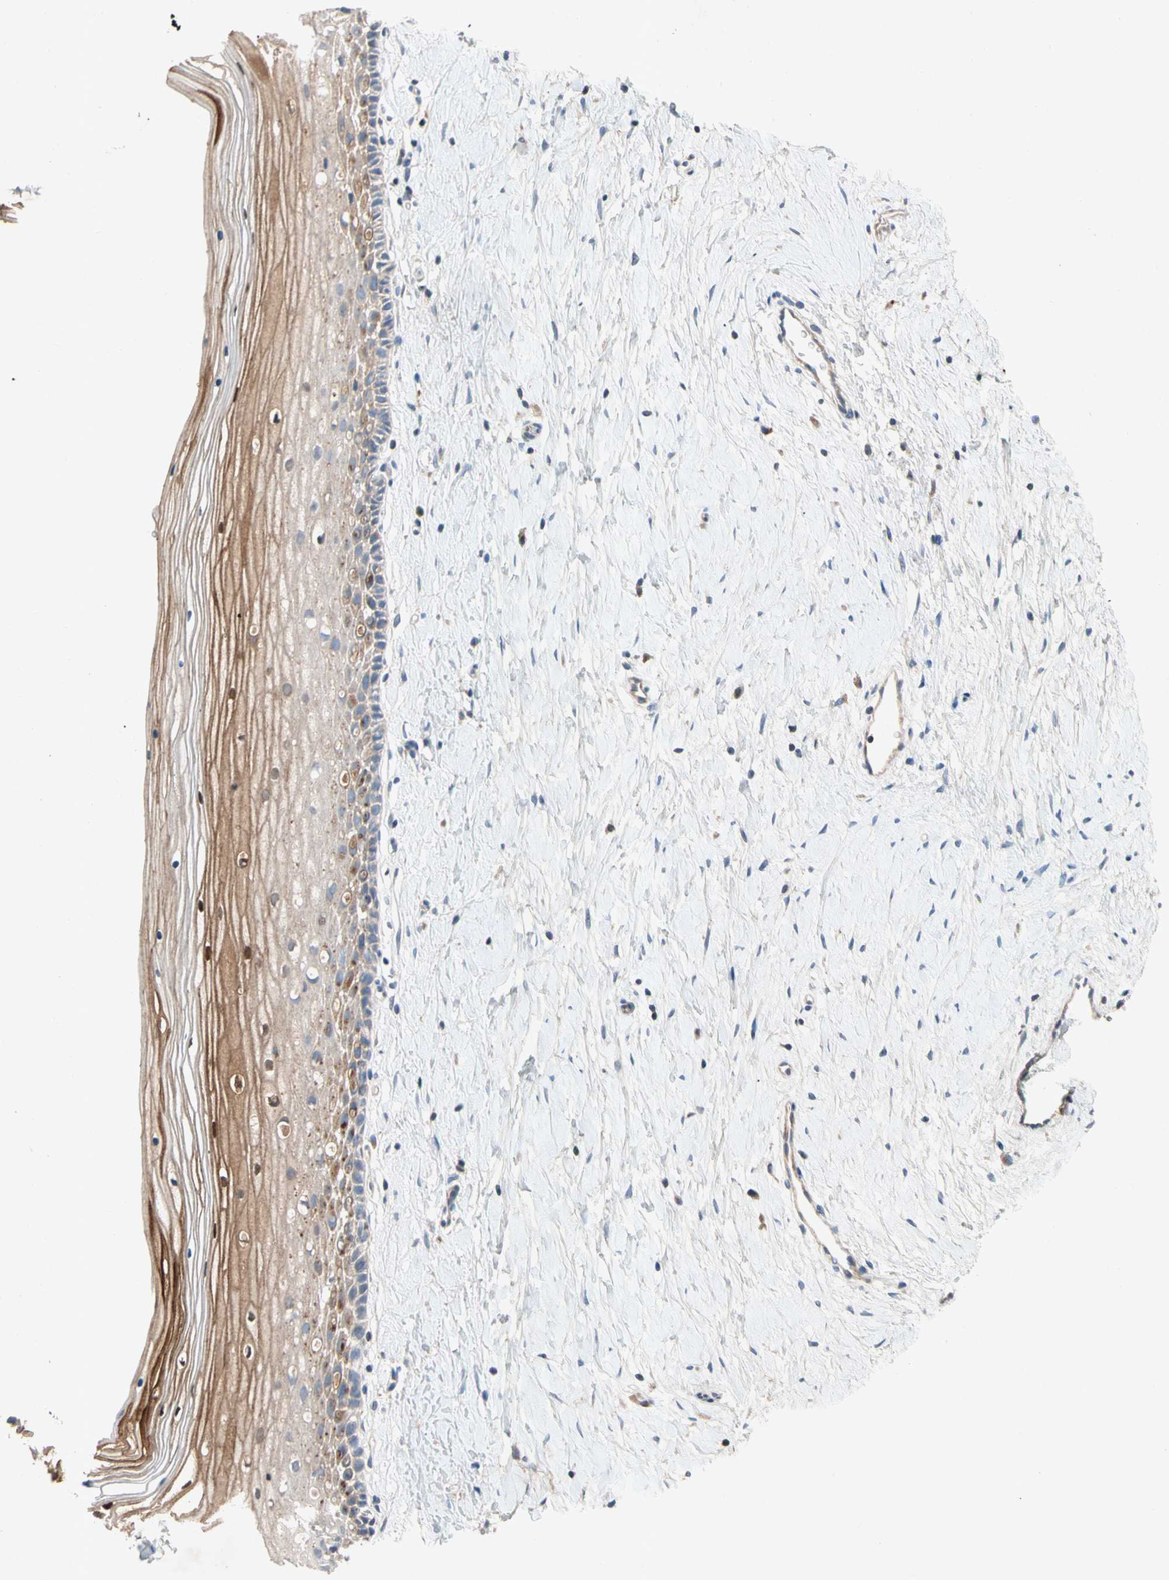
{"staining": {"intensity": "weak", "quantity": "<25%", "location": "cytoplasmic/membranous"}, "tissue": "cervix", "cell_type": "Glandular cells", "image_type": "normal", "snomed": [{"axis": "morphology", "description": "Normal tissue, NOS"}, {"axis": "topography", "description": "Cervix"}], "caption": "IHC micrograph of unremarkable cervix: human cervix stained with DAB (3,3'-diaminobenzidine) reveals no significant protein expression in glandular cells.", "gene": "NDFIP2", "patient": {"sex": "female", "age": 39}}